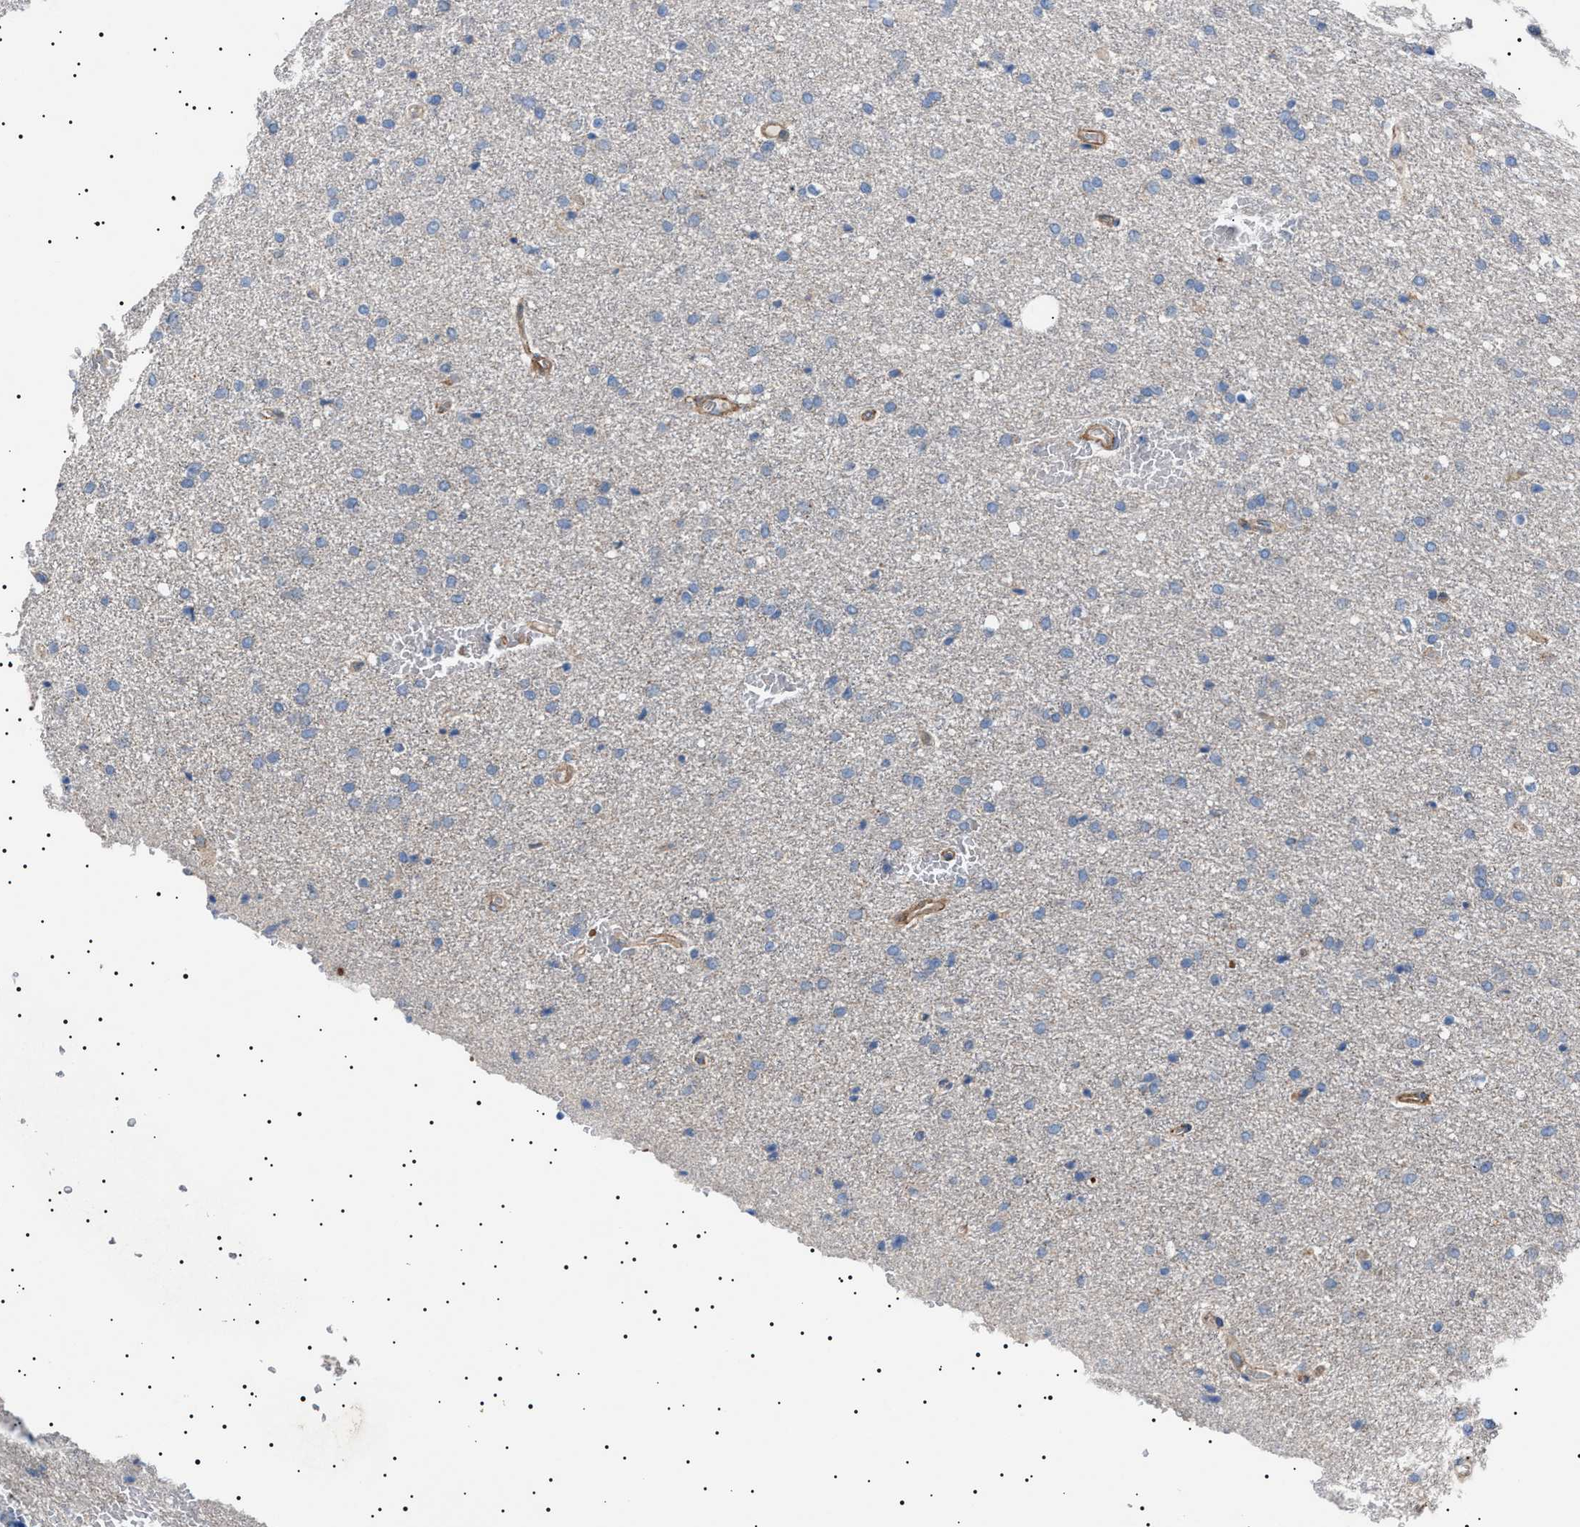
{"staining": {"intensity": "negative", "quantity": "none", "location": "none"}, "tissue": "glioma", "cell_type": "Tumor cells", "image_type": "cancer", "snomed": [{"axis": "morphology", "description": "Glioma, malignant, Low grade"}, {"axis": "topography", "description": "Brain"}], "caption": "Immunohistochemical staining of glioma demonstrates no significant staining in tumor cells. (DAB (3,3'-diaminobenzidine) IHC, high magnification).", "gene": "NEU1", "patient": {"sex": "female", "age": 37}}